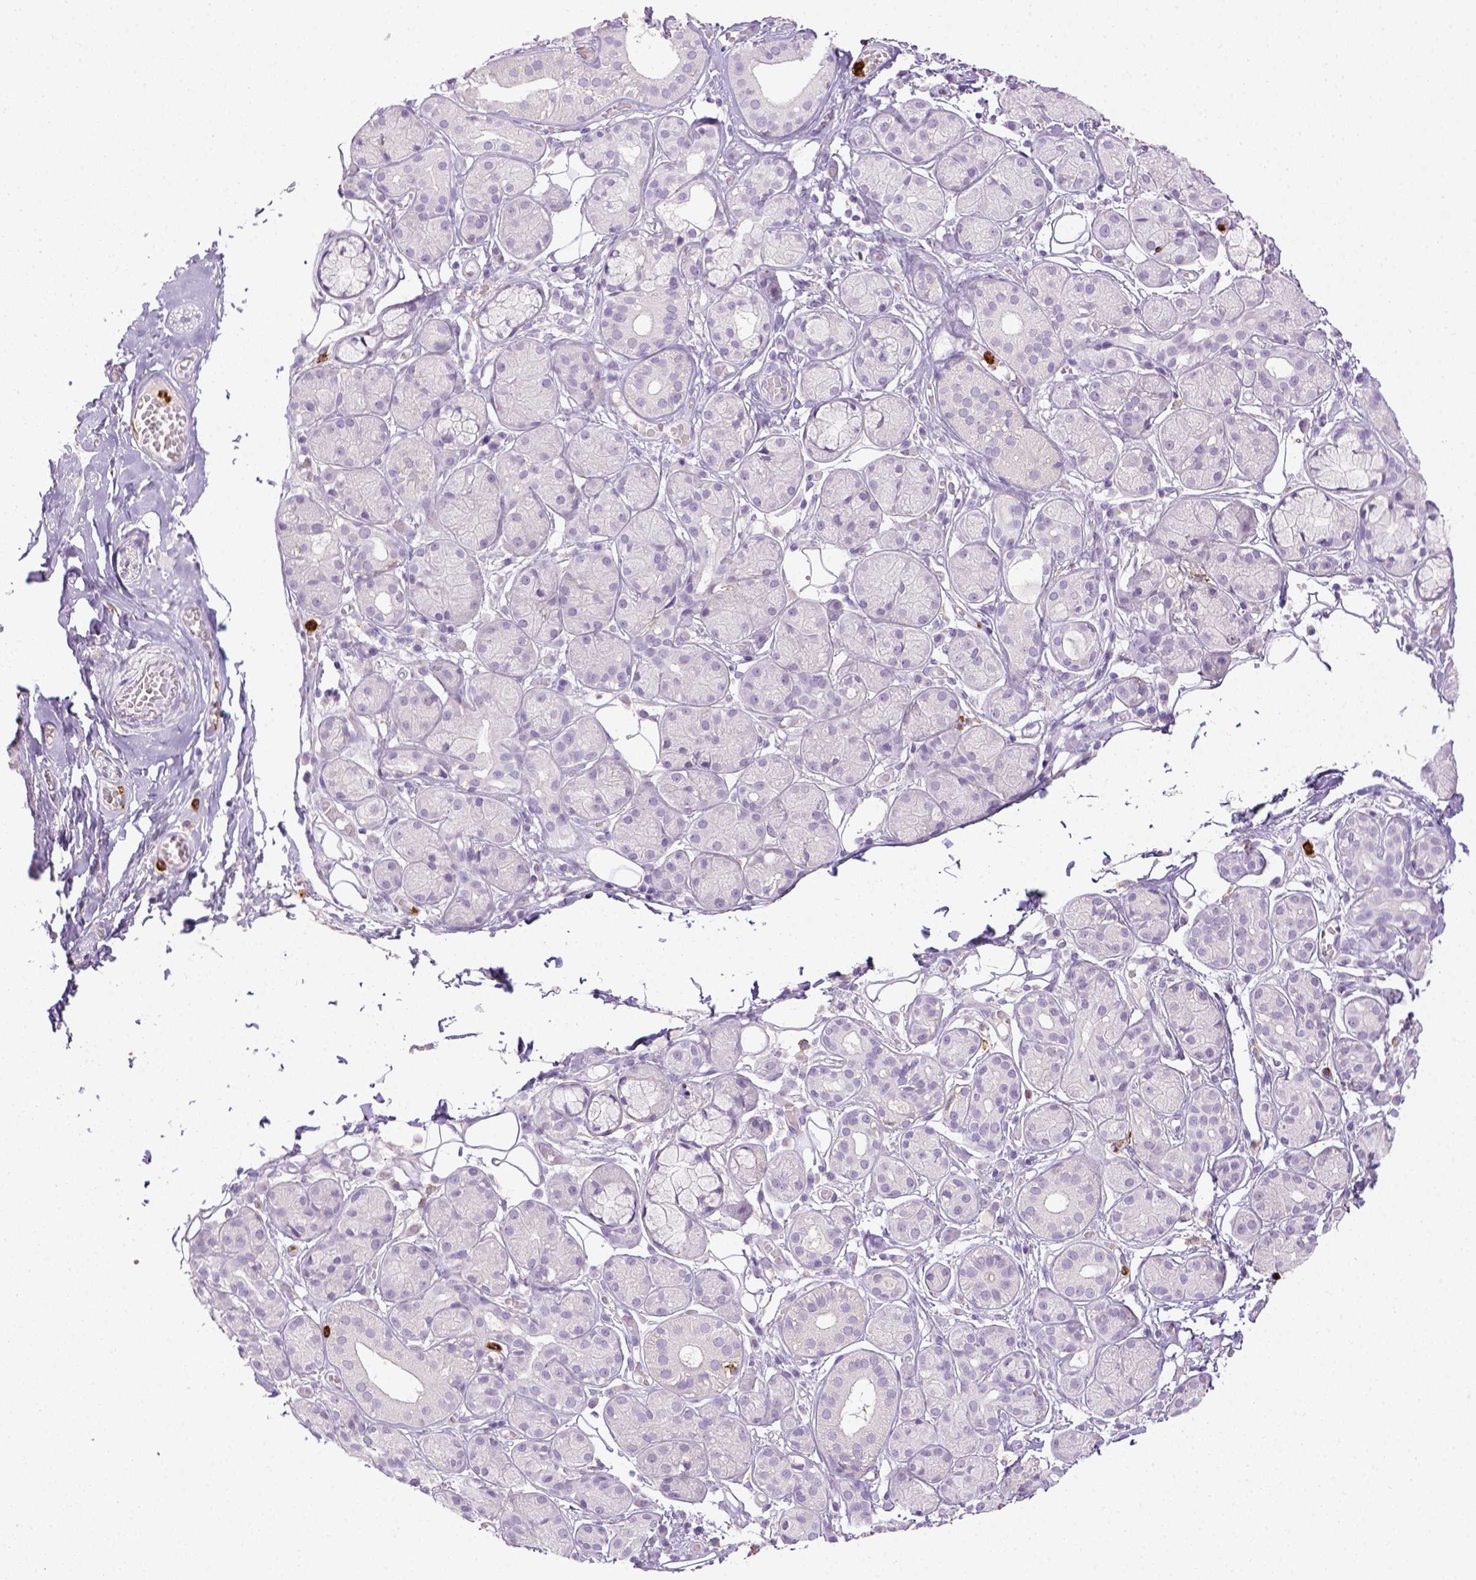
{"staining": {"intensity": "negative", "quantity": "none", "location": "none"}, "tissue": "salivary gland", "cell_type": "Glandular cells", "image_type": "normal", "snomed": [{"axis": "morphology", "description": "Normal tissue, NOS"}, {"axis": "topography", "description": "Salivary gland"}, {"axis": "topography", "description": "Peripheral nerve tissue"}], "caption": "The IHC image has no significant staining in glandular cells of salivary gland.", "gene": "ITGAM", "patient": {"sex": "male", "age": 71}}